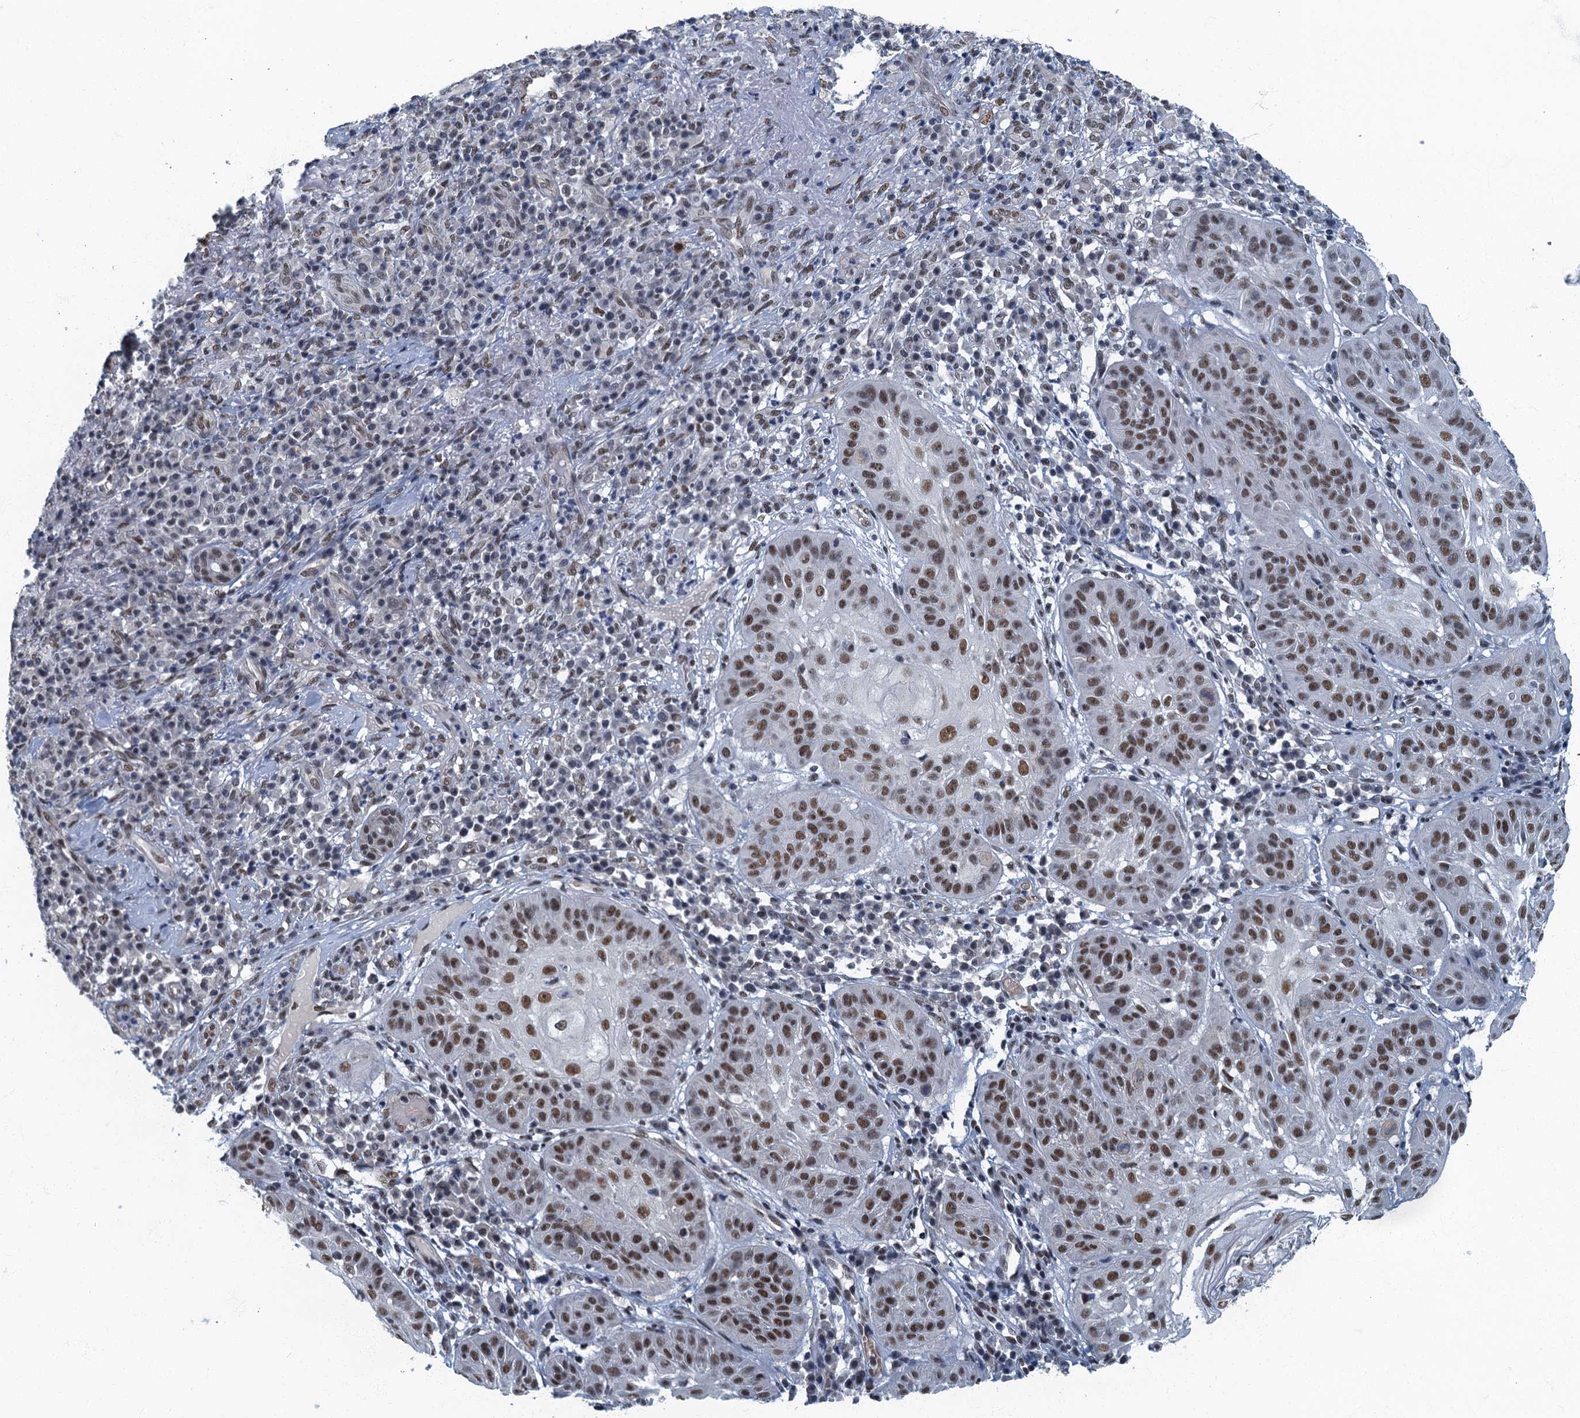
{"staining": {"intensity": "moderate", "quantity": ">75%", "location": "nuclear"}, "tissue": "skin cancer", "cell_type": "Tumor cells", "image_type": "cancer", "snomed": [{"axis": "morphology", "description": "Normal tissue, NOS"}, {"axis": "morphology", "description": "Basal cell carcinoma"}, {"axis": "topography", "description": "Skin"}], "caption": "High-magnification brightfield microscopy of skin cancer (basal cell carcinoma) stained with DAB (3,3'-diaminobenzidine) (brown) and counterstained with hematoxylin (blue). tumor cells exhibit moderate nuclear expression is present in about>75% of cells. Immunohistochemistry stains the protein of interest in brown and the nuclei are stained blue.", "gene": "GADL1", "patient": {"sex": "male", "age": 93}}